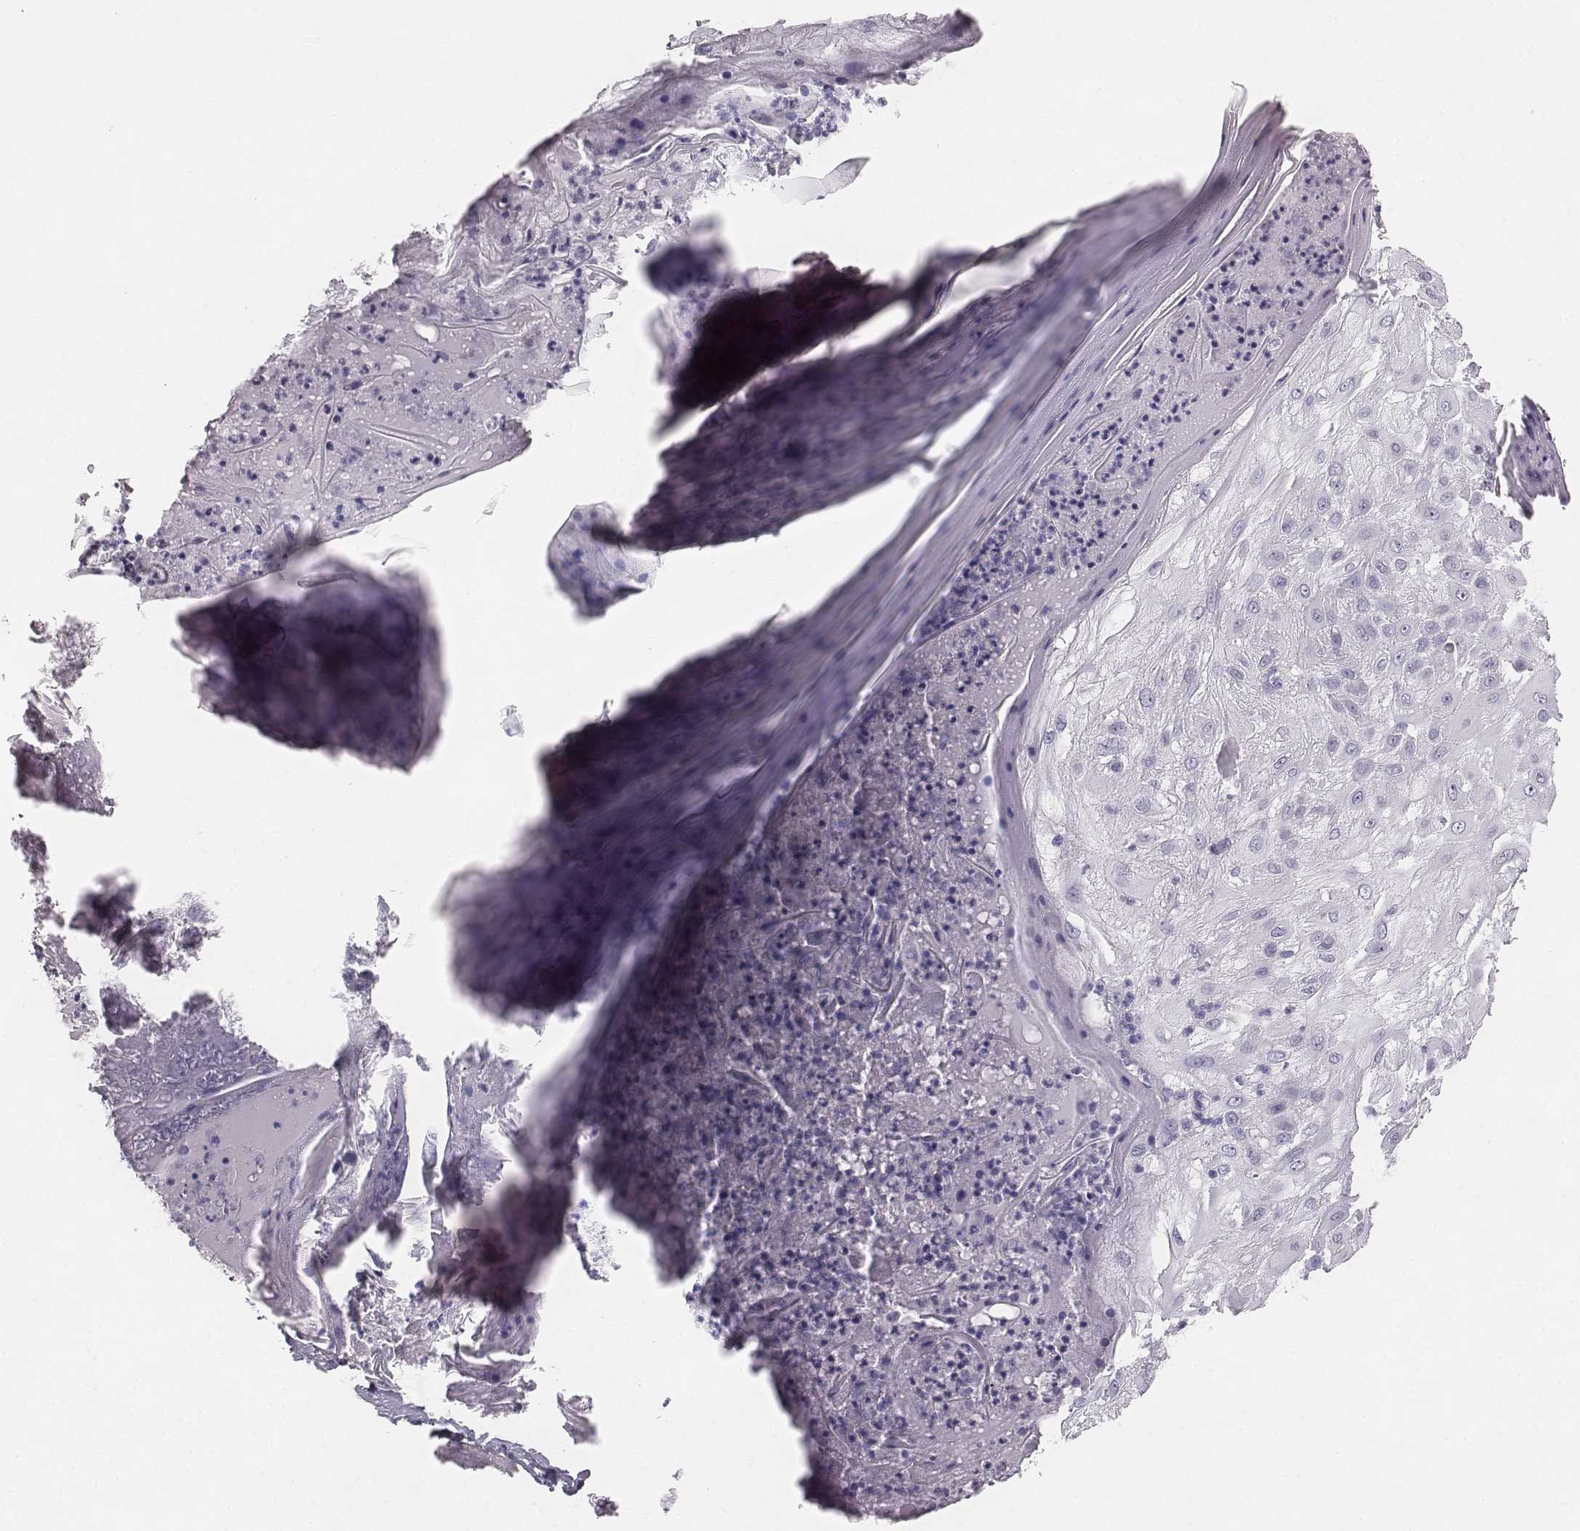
{"staining": {"intensity": "negative", "quantity": "none", "location": "none"}, "tissue": "skin cancer", "cell_type": "Tumor cells", "image_type": "cancer", "snomed": [{"axis": "morphology", "description": "Normal tissue, NOS"}, {"axis": "morphology", "description": "Squamous cell carcinoma, NOS"}, {"axis": "topography", "description": "Skin"}], "caption": "Tumor cells show no significant positivity in squamous cell carcinoma (skin).", "gene": "NPTXR", "patient": {"sex": "female", "age": 83}}